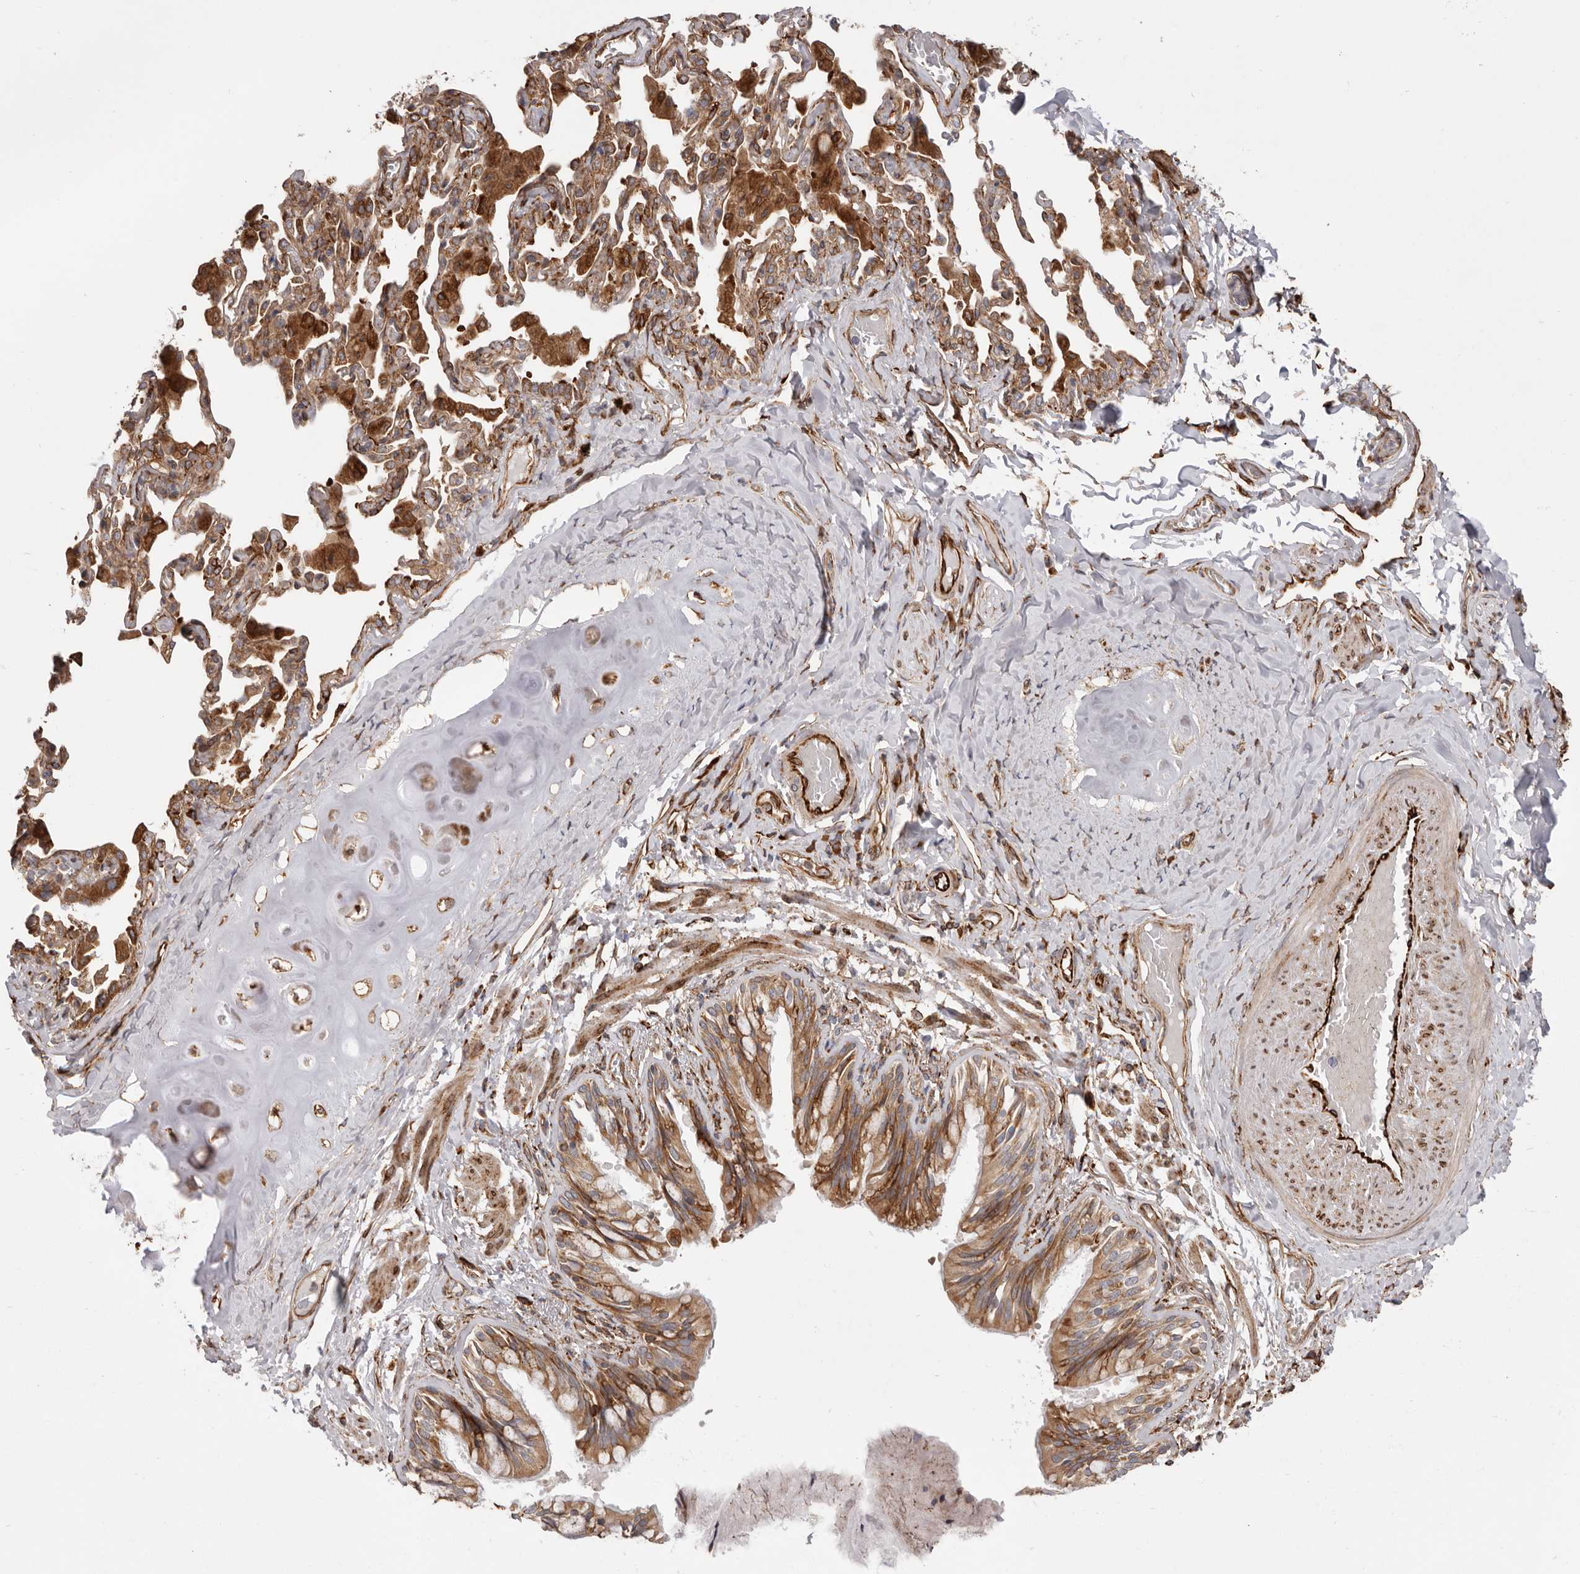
{"staining": {"intensity": "moderate", "quantity": ">75%", "location": "cytoplasmic/membranous"}, "tissue": "bronchus", "cell_type": "Respiratory epithelial cells", "image_type": "normal", "snomed": [{"axis": "morphology", "description": "Normal tissue, NOS"}, {"axis": "morphology", "description": "Inflammation, NOS"}, {"axis": "topography", "description": "Lung"}], "caption": "Immunohistochemistry (IHC) micrograph of unremarkable bronchus: human bronchus stained using immunohistochemistry displays medium levels of moderate protein expression localized specifically in the cytoplasmic/membranous of respiratory epithelial cells, appearing as a cytoplasmic/membranous brown color.", "gene": "WDTC1", "patient": {"sex": "female", "age": 46}}